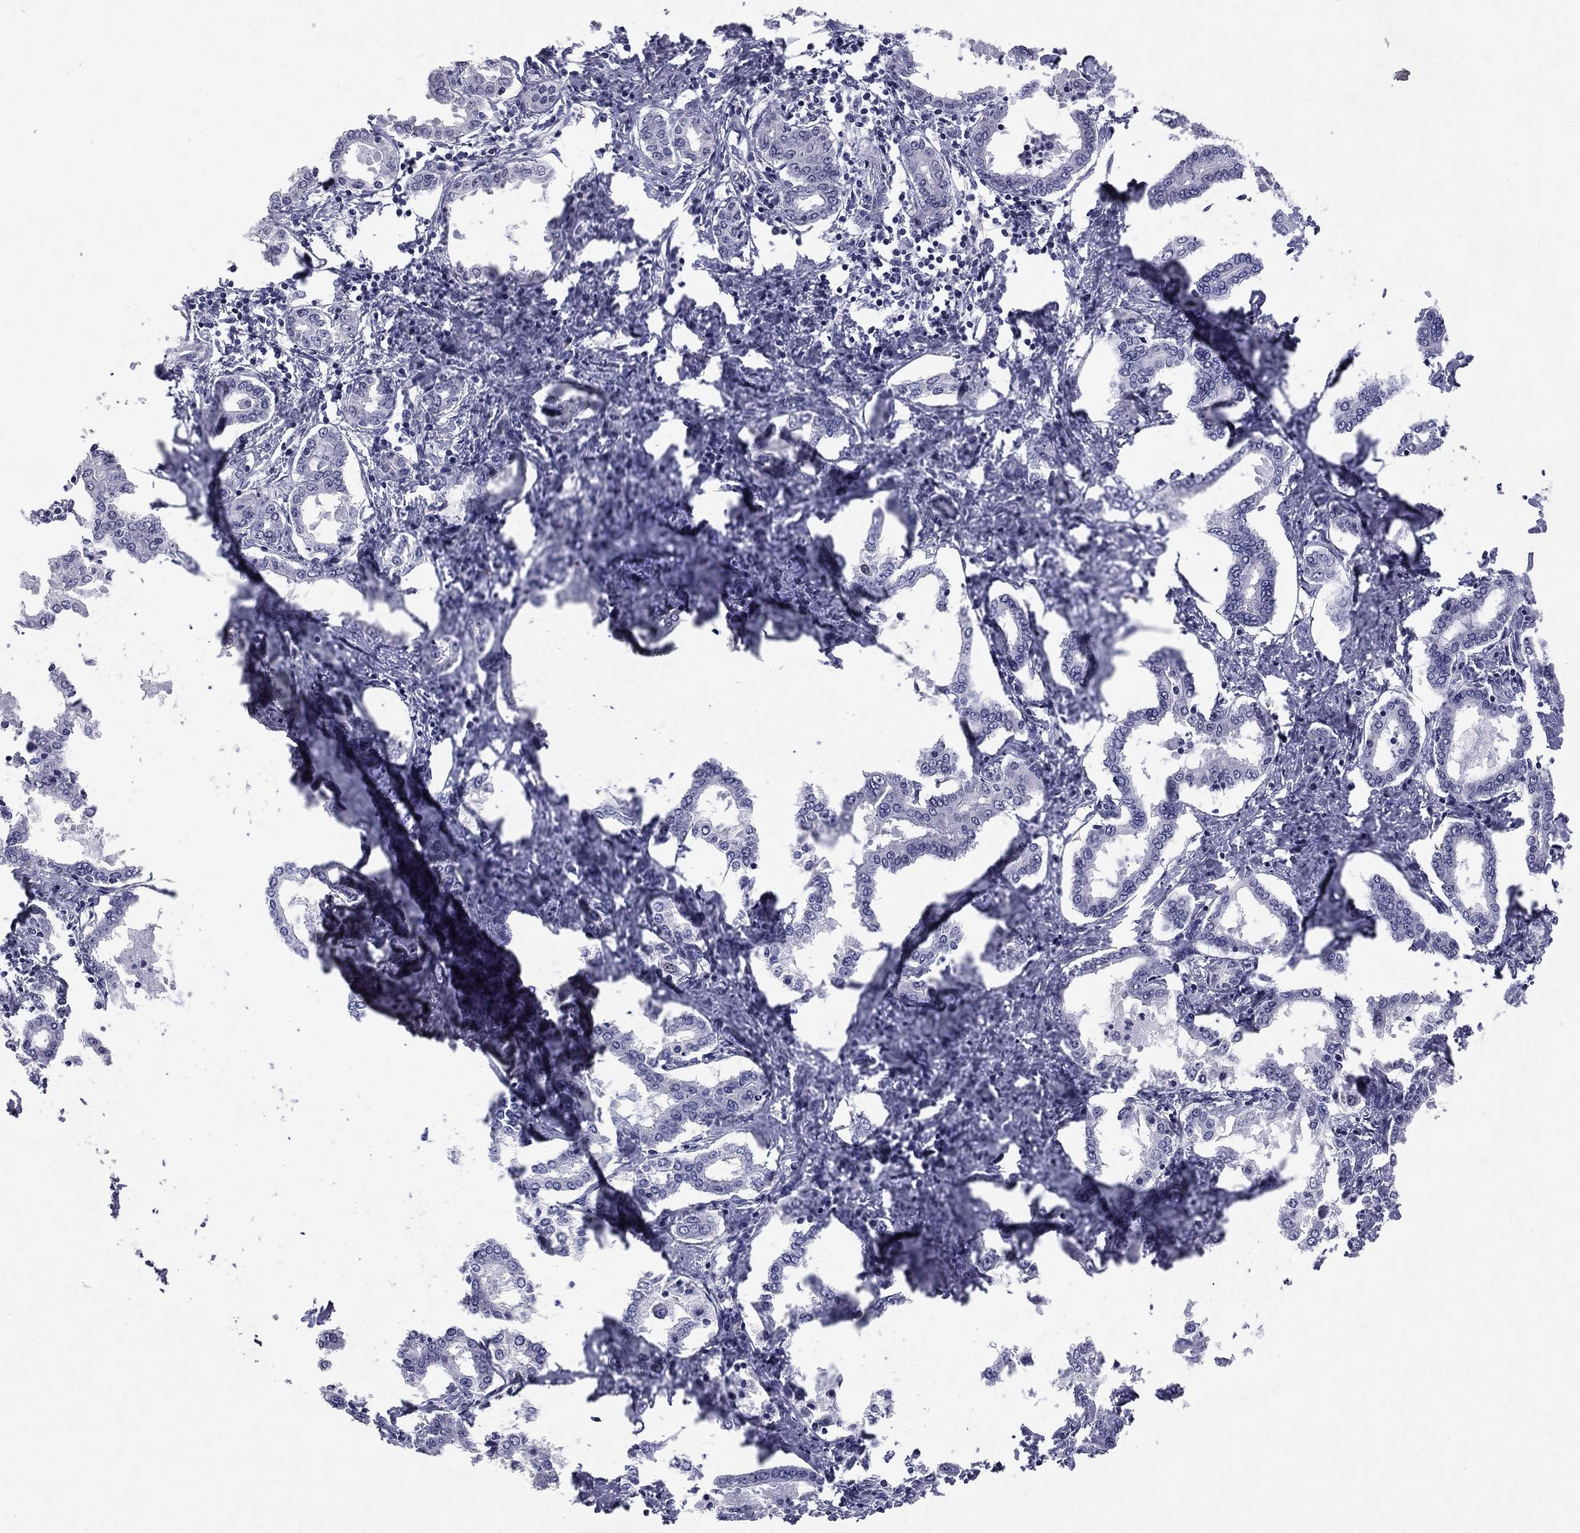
{"staining": {"intensity": "negative", "quantity": "none", "location": "none"}, "tissue": "liver cancer", "cell_type": "Tumor cells", "image_type": "cancer", "snomed": [{"axis": "morphology", "description": "Cholangiocarcinoma"}, {"axis": "topography", "description": "Liver"}], "caption": "Tumor cells show no significant protein positivity in liver cancer.", "gene": "TFAP2B", "patient": {"sex": "female", "age": 47}}